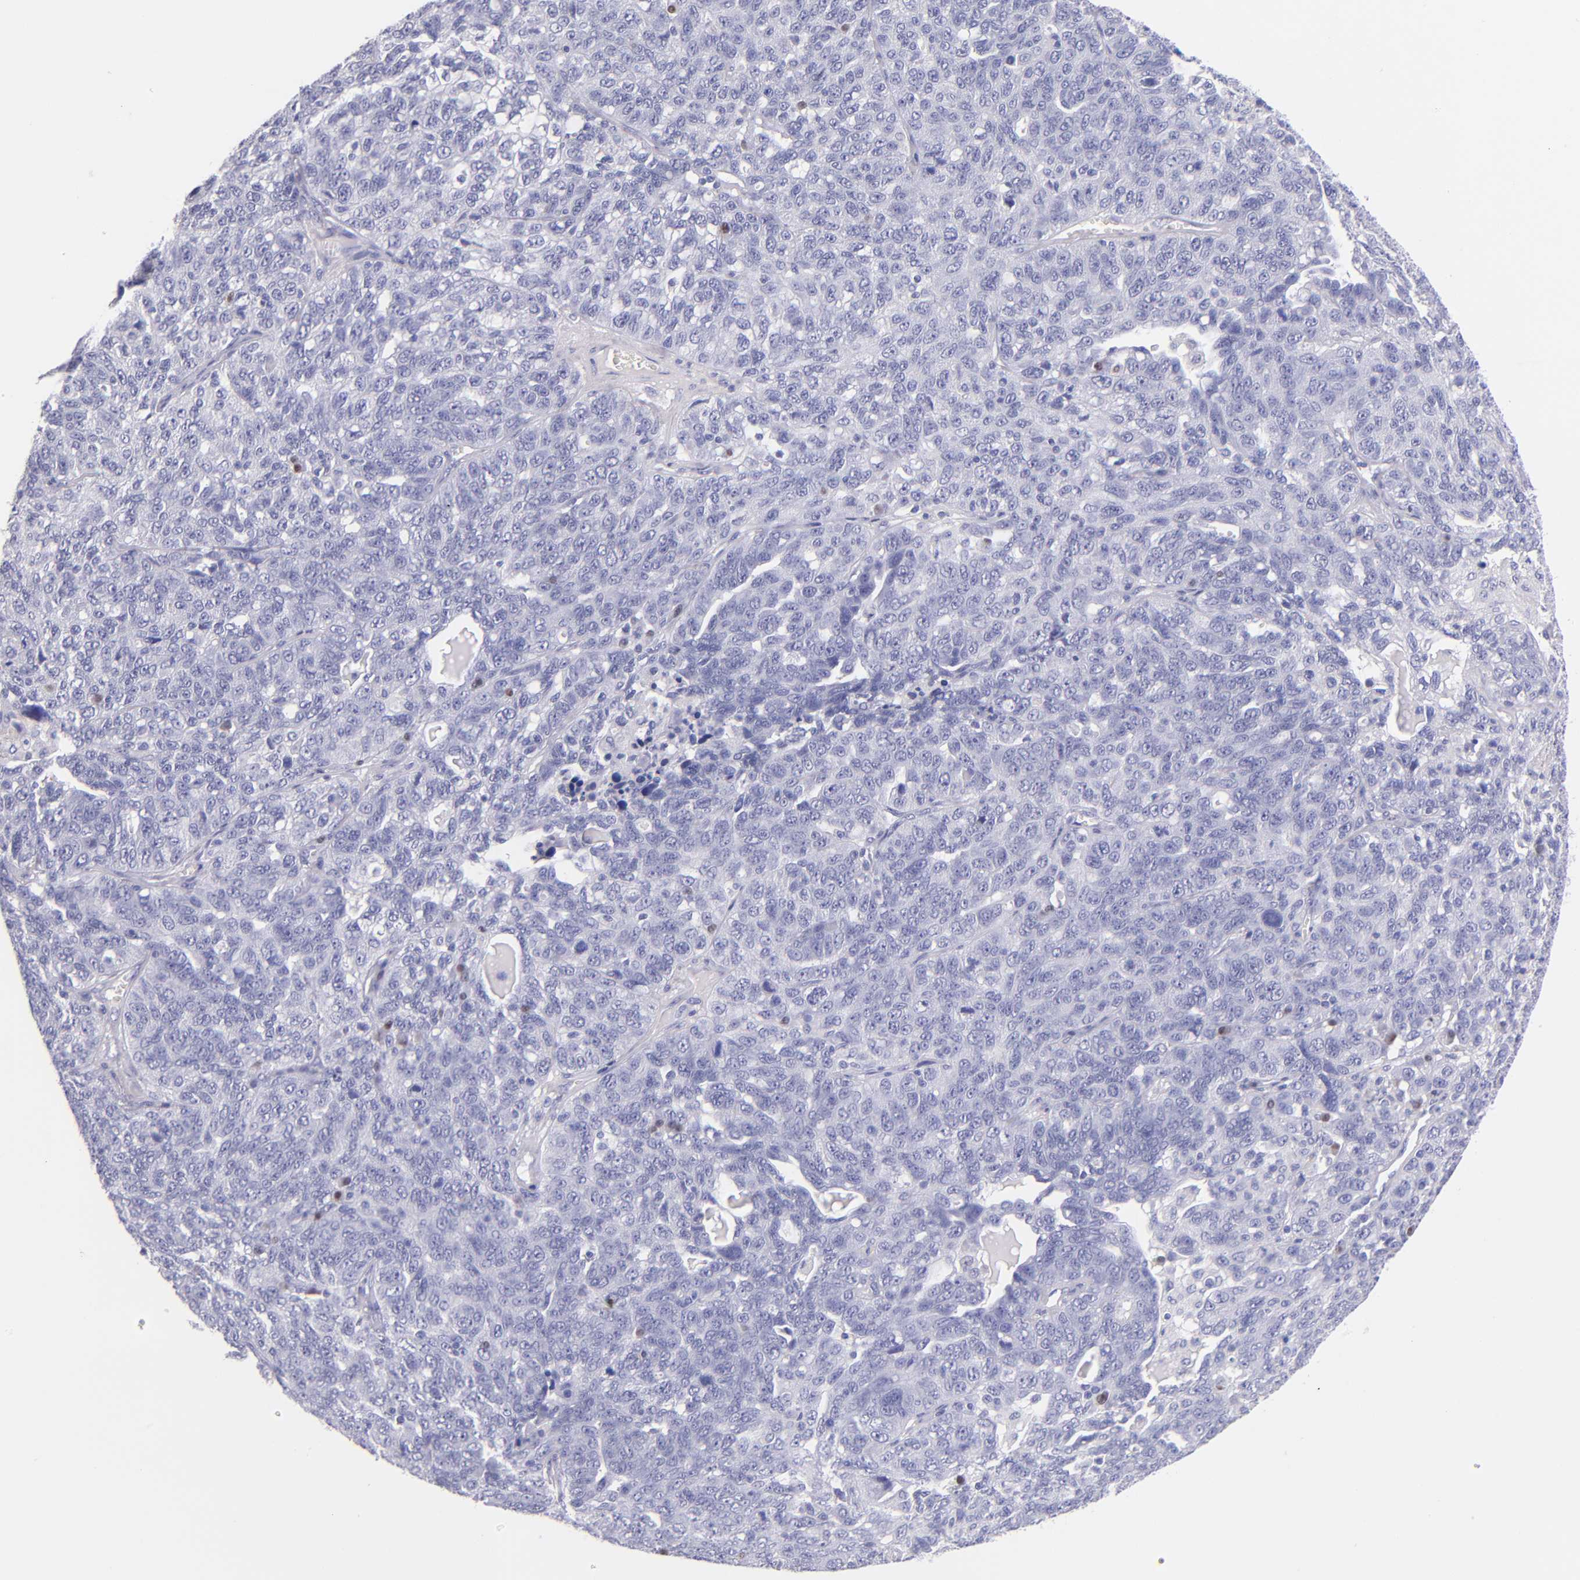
{"staining": {"intensity": "negative", "quantity": "none", "location": "none"}, "tissue": "ovarian cancer", "cell_type": "Tumor cells", "image_type": "cancer", "snomed": [{"axis": "morphology", "description": "Cystadenocarcinoma, serous, NOS"}, {"axis": "topography", "description": "Ovary"}], "caption": "DAB (3,3'-diaminobenzidine) immunohistochemical staining of ovarian serous cystadenocarcinoma exhibits no significant expression in tumor cells.", "gene": "IRF4", "patient": {"sex": "female", "age": 71}}